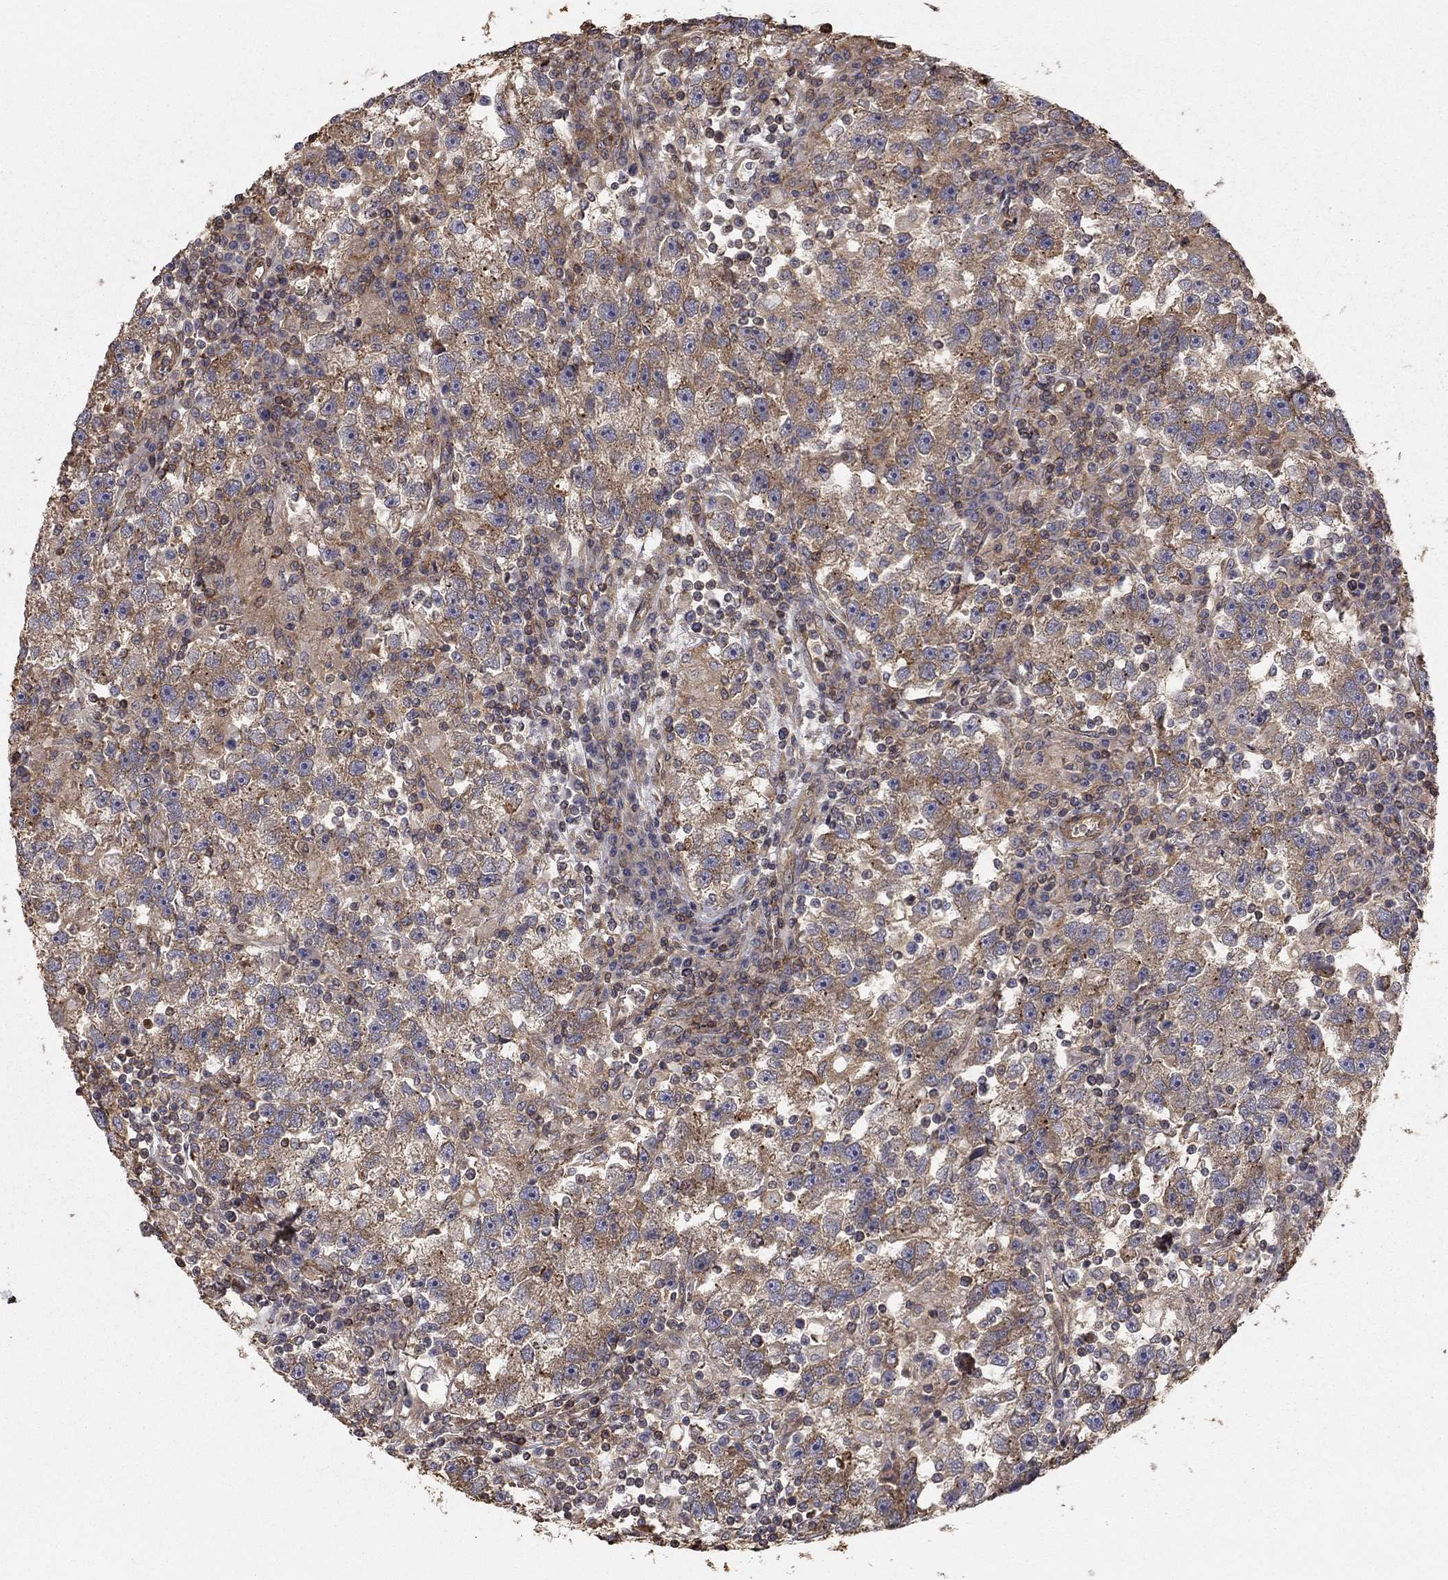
{"staining": {"intensity": "weak", "quantity": "25%-75%", "location": "cytoplasmic/membranous"}, "tissue": "testis cancer", "cell_type": "Tumor cells", "image_type": "cancer", "snomed": [{"axis": "morphology", "description": "Seminoma, NOS"}, {"axis": "topography", "description": "Testis"}], "caption": "Protein expression analysis of human testis cancer (seminoma) reveals weak cytoplasmic/membranous positivity in approximately 25%-75% of tumor cells. (Stains: DAB in brown, nuclei in blue, Microscopy: brightfield microscopy at high magnification).", "gene": "HABP4", "patient": {"sex": "male", "age": 47}}